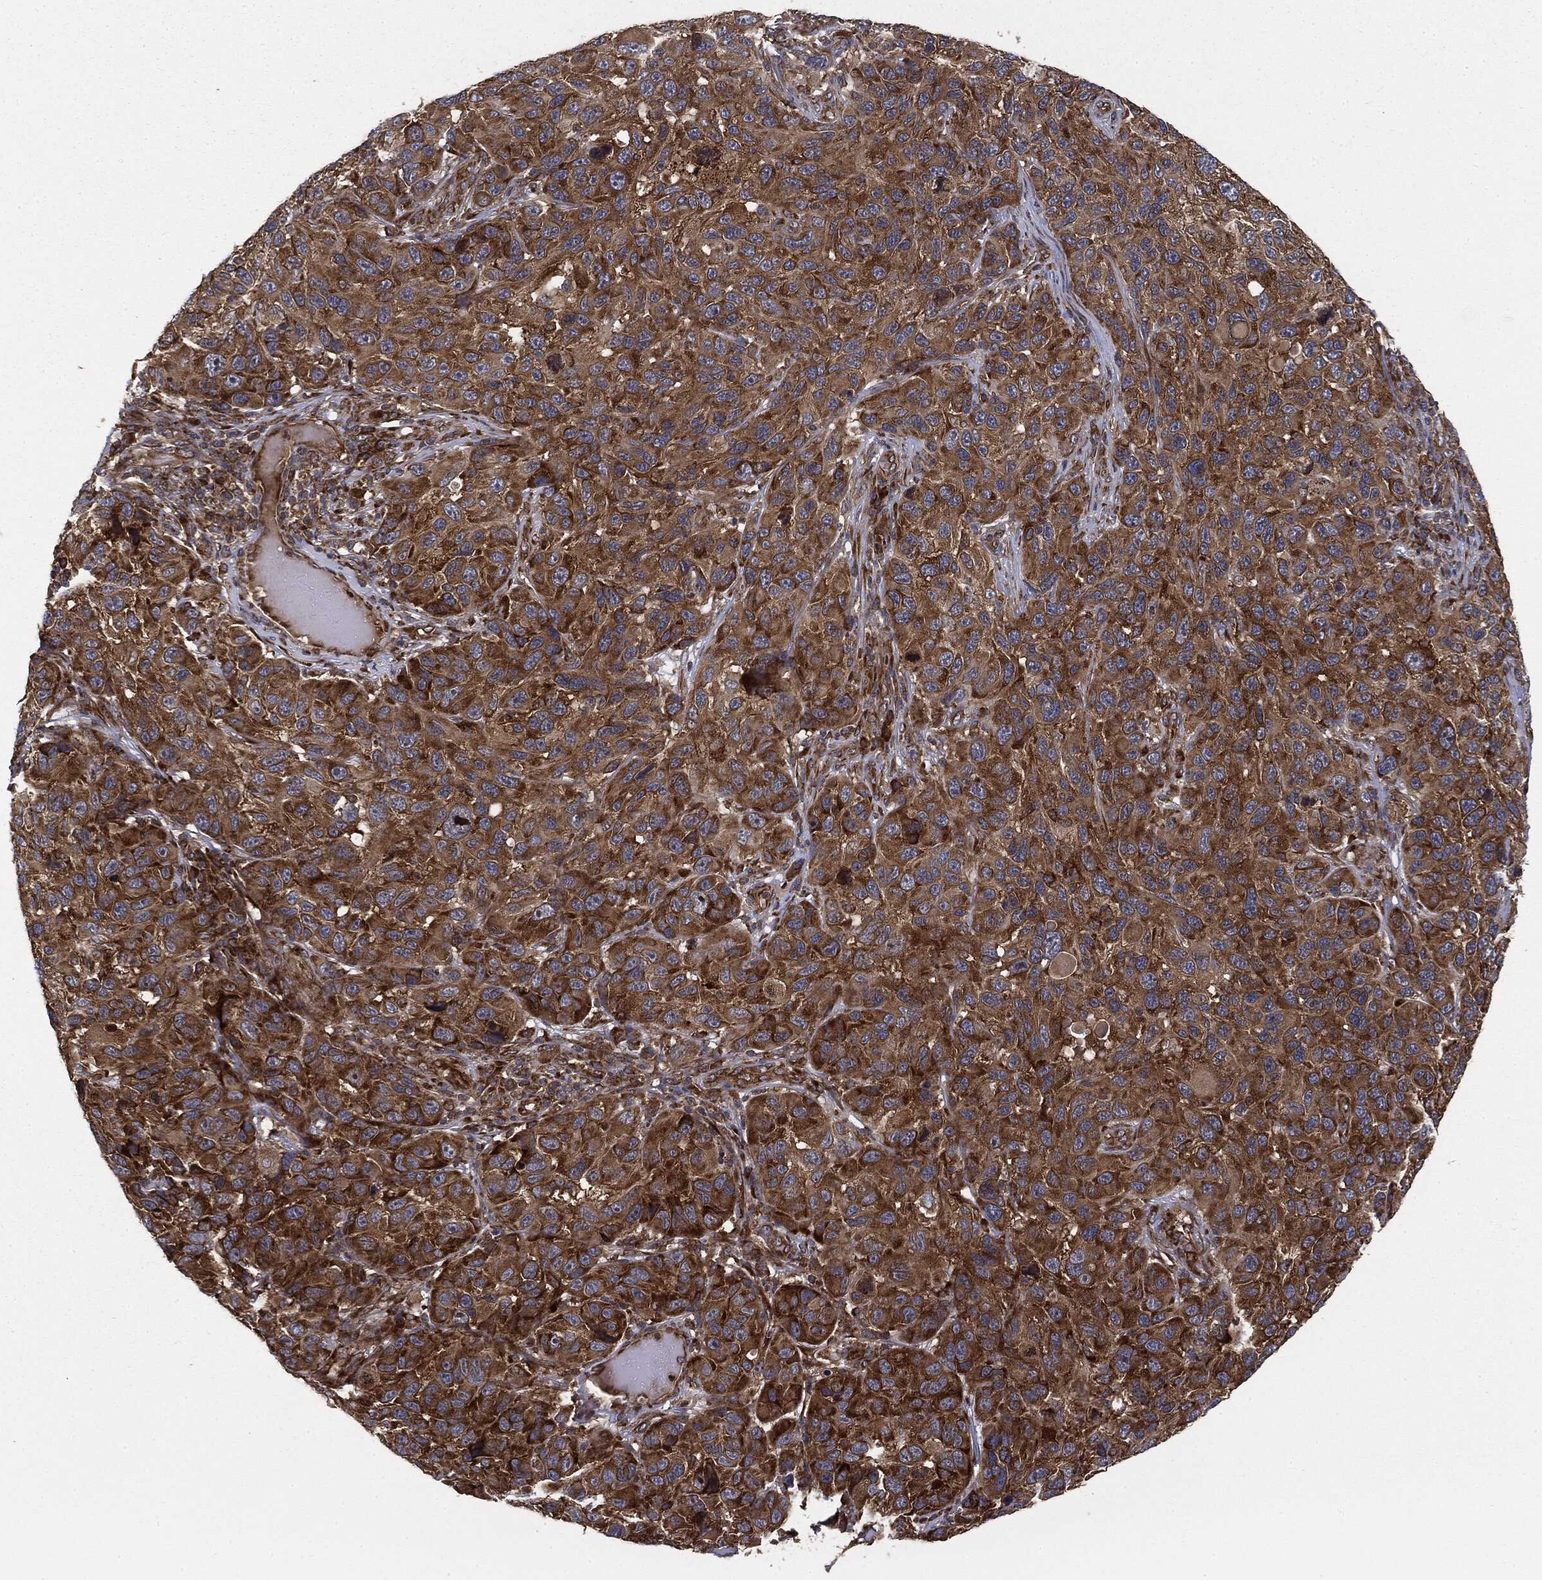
{"staining": {"intensity": "strong", "quantity": ">75%", "location": "cytoplasmic/membranous"}, "tissue": "melanoma", "cell_type": "Tumor cells", "image_type": "cancer", "snomed": [{"axis": "morphology", "description": "Malignant melanoma, NOS"}, {"axis": "topography", "description": "Skin"}], "caption": "This histopathology image demonstrates melanoma stained with IHC to label a protein in brown. The cytoplasmic/membranous of tumor cells show strong positivity for the protein. Nuclei are counter-stained blue.", "gene": "EIF2AK2", "patient": {"sex": "male", "age": 53}}